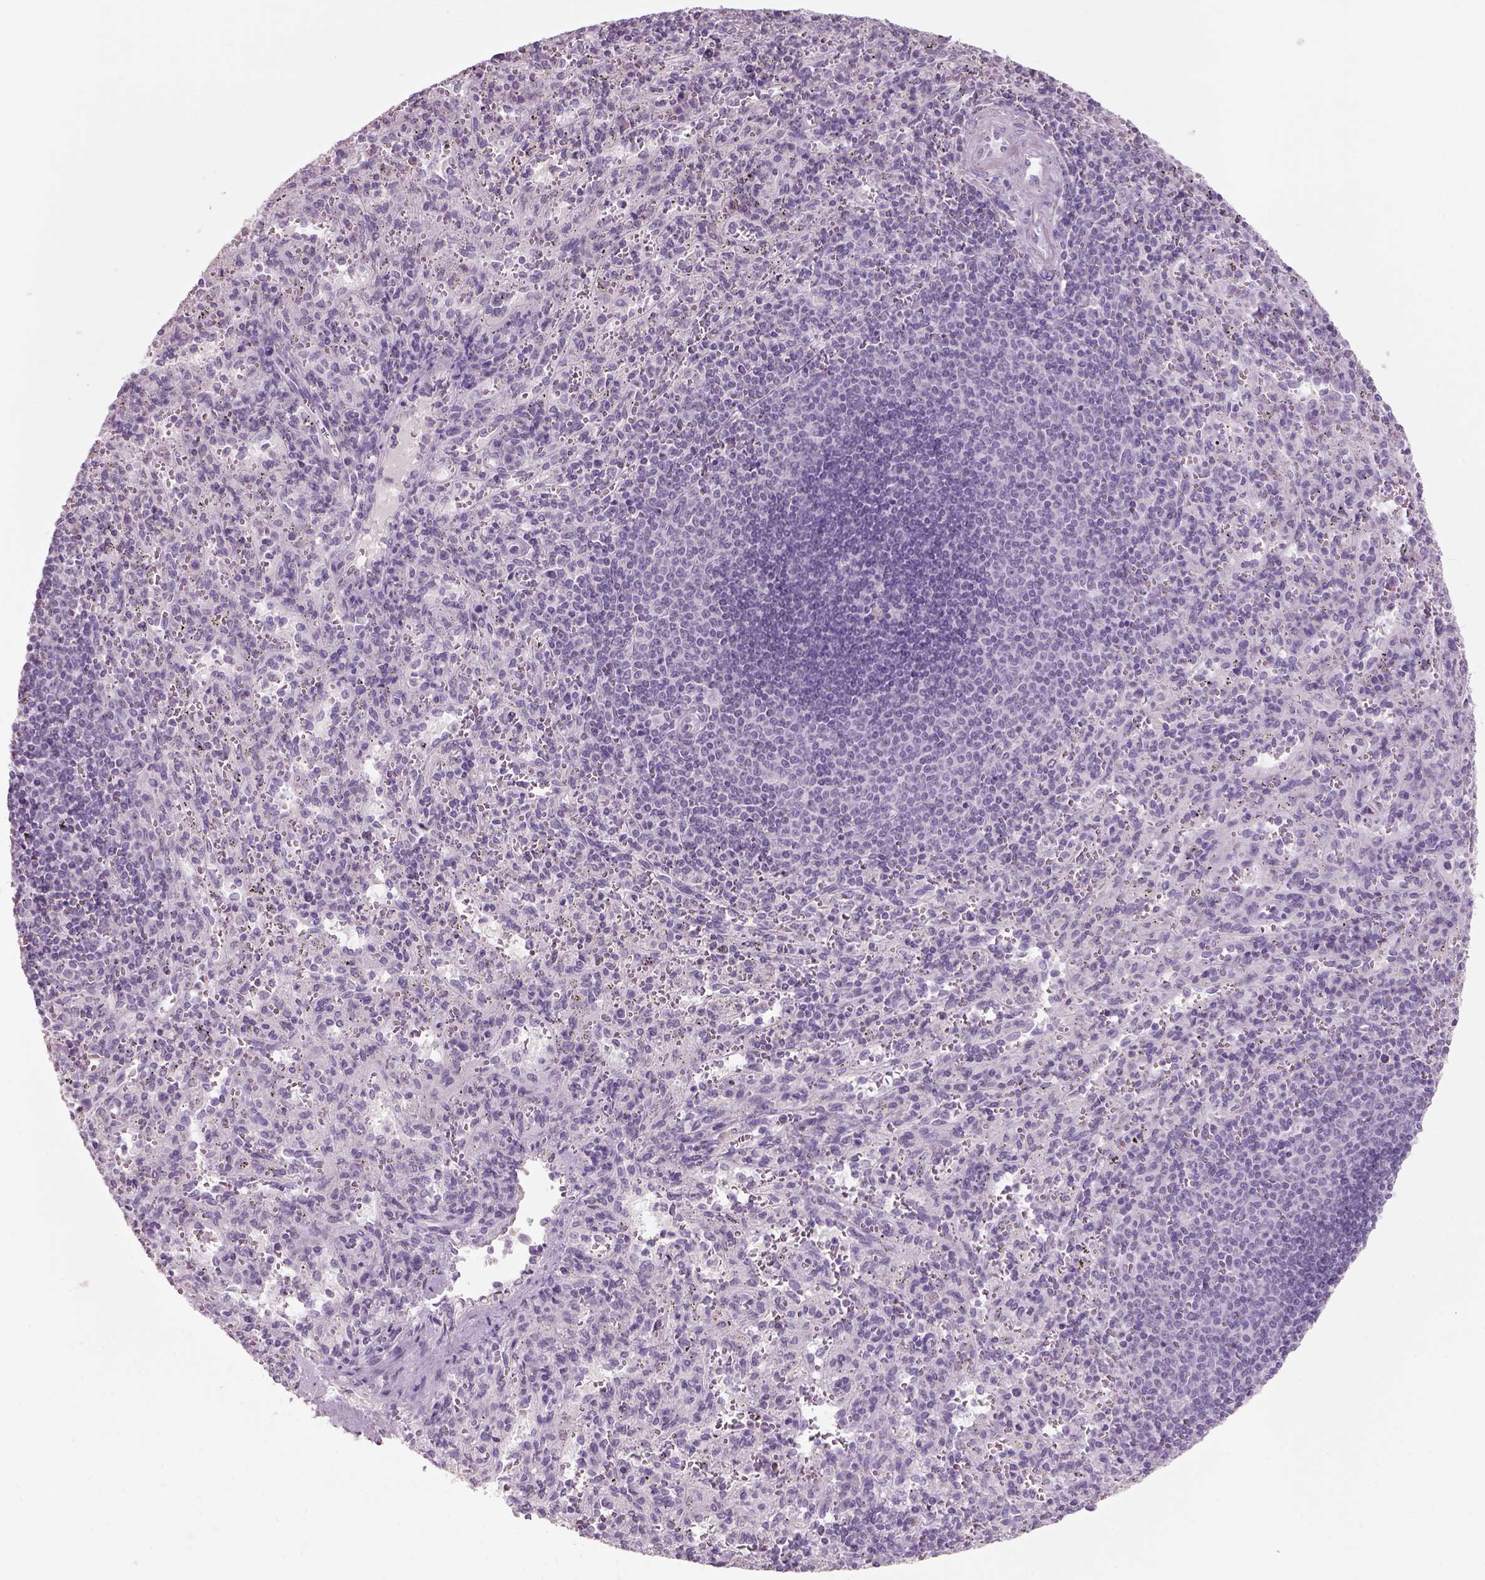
{"staining": {"intensity": "negative", "quantity": "none", "location": "none"}, "tissue": "spleen", "cell_type": "Cells in red pulp", "image_type": "normal", "snomed": [{"axis": "morphology", "description": "Normal tissue, NOS"}, {"axis": "topography", "description": "Spleen"}], "caption": "The micrograph reveals no significant positivity in cells in red pulp of spleen.", "gene": "SLC6A2", "patient": {"sex": "male", "age": 57}}